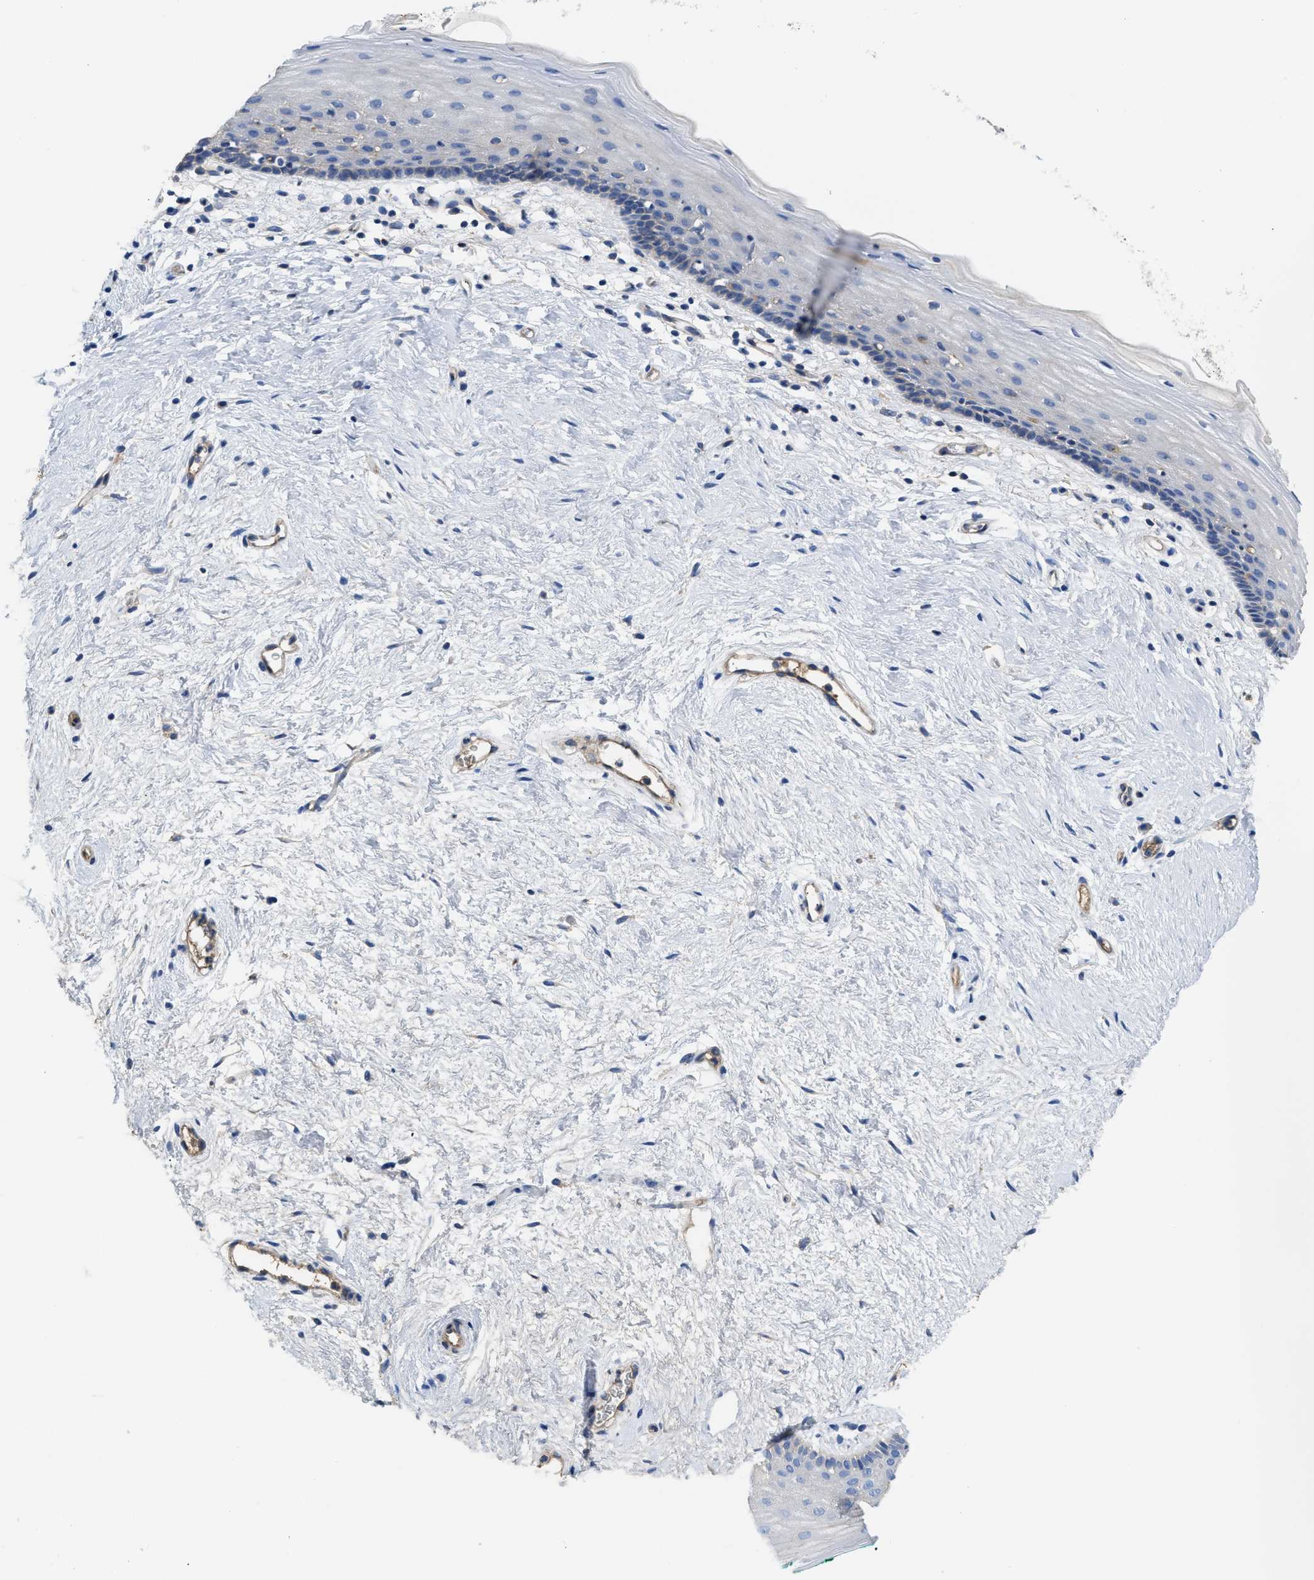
{"staining": {"intensity": "negative", "quantity": "none", "location": "none"}, "tissue": "vagina", "cell_type": "Squamous epithelial cells", "image_type": "normal", "snomed": [{"axis": "morphology", "description": "Normal tissue, NOS"}, {"axis": "topography", "description": "Vagina"}], "caption": "This is an immunohistochemistry (IHC) image of normal vagina. There is no staining in squamous epithelial cells.", "gene": "USP4", "patient": {"sex": "female", "age": 44}}